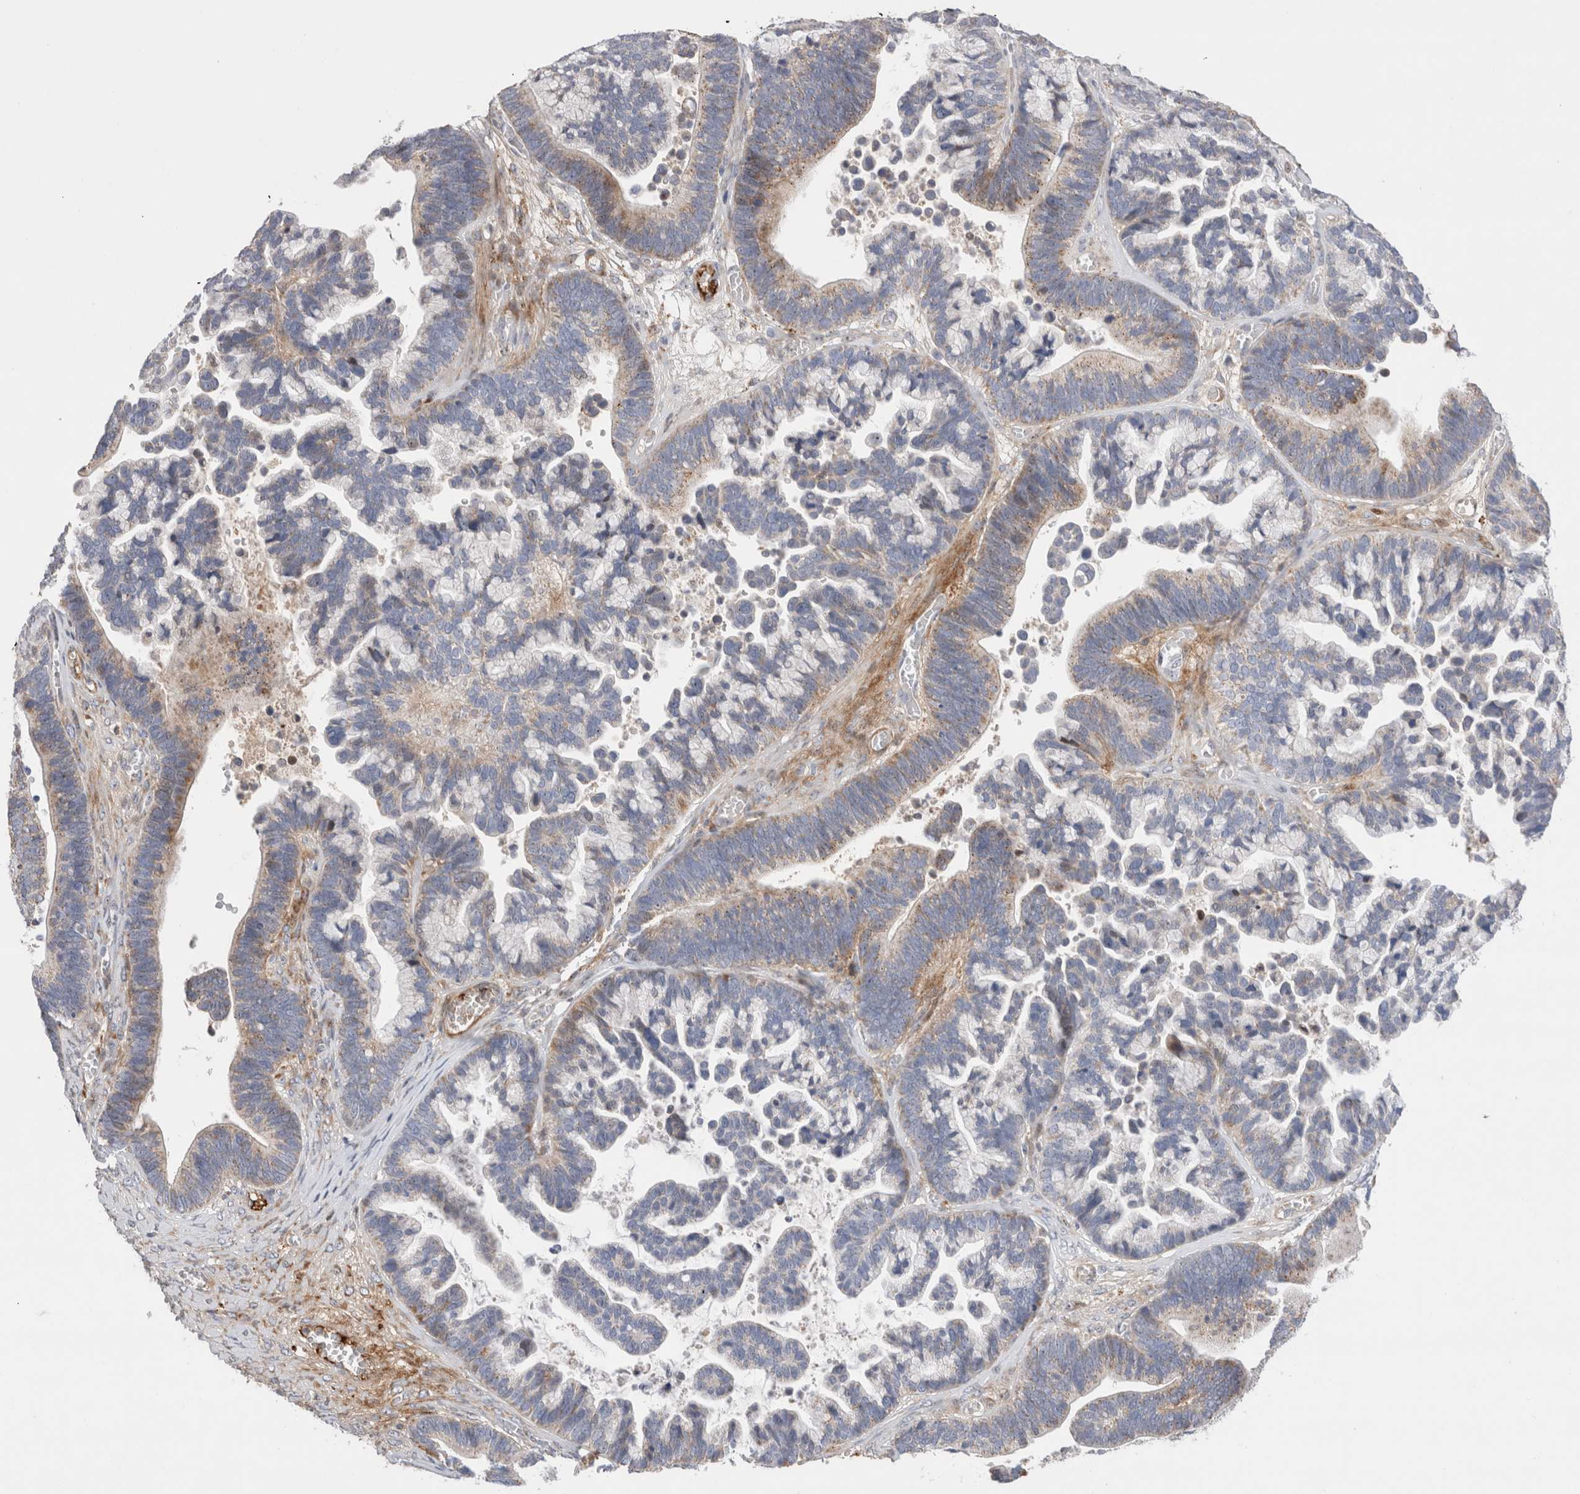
{"staining": {"intensity": "weak", "quantity": "25%-75%", "location": "cytoplasmic/membranous"}, "tissue": "ovarian cancer", "cell_type": "Tumor cells", "image_type": "cancer", "snomed": [{"axis": "morphology", "description": "Cystadenocarcinoma, serous, NOS"}, {"axis": "topography", "description": "Ovary"}], "caption": "A micrograph showing weak cytoplasmic/membranous expression in about 25%-75% of tumor cells in serous cystadenocarcinoma (ovarian), as visualized by brown immunohistochemical staining.", "gene": "ECHDC2", "patient": {"sex": "female", "age": 56}}